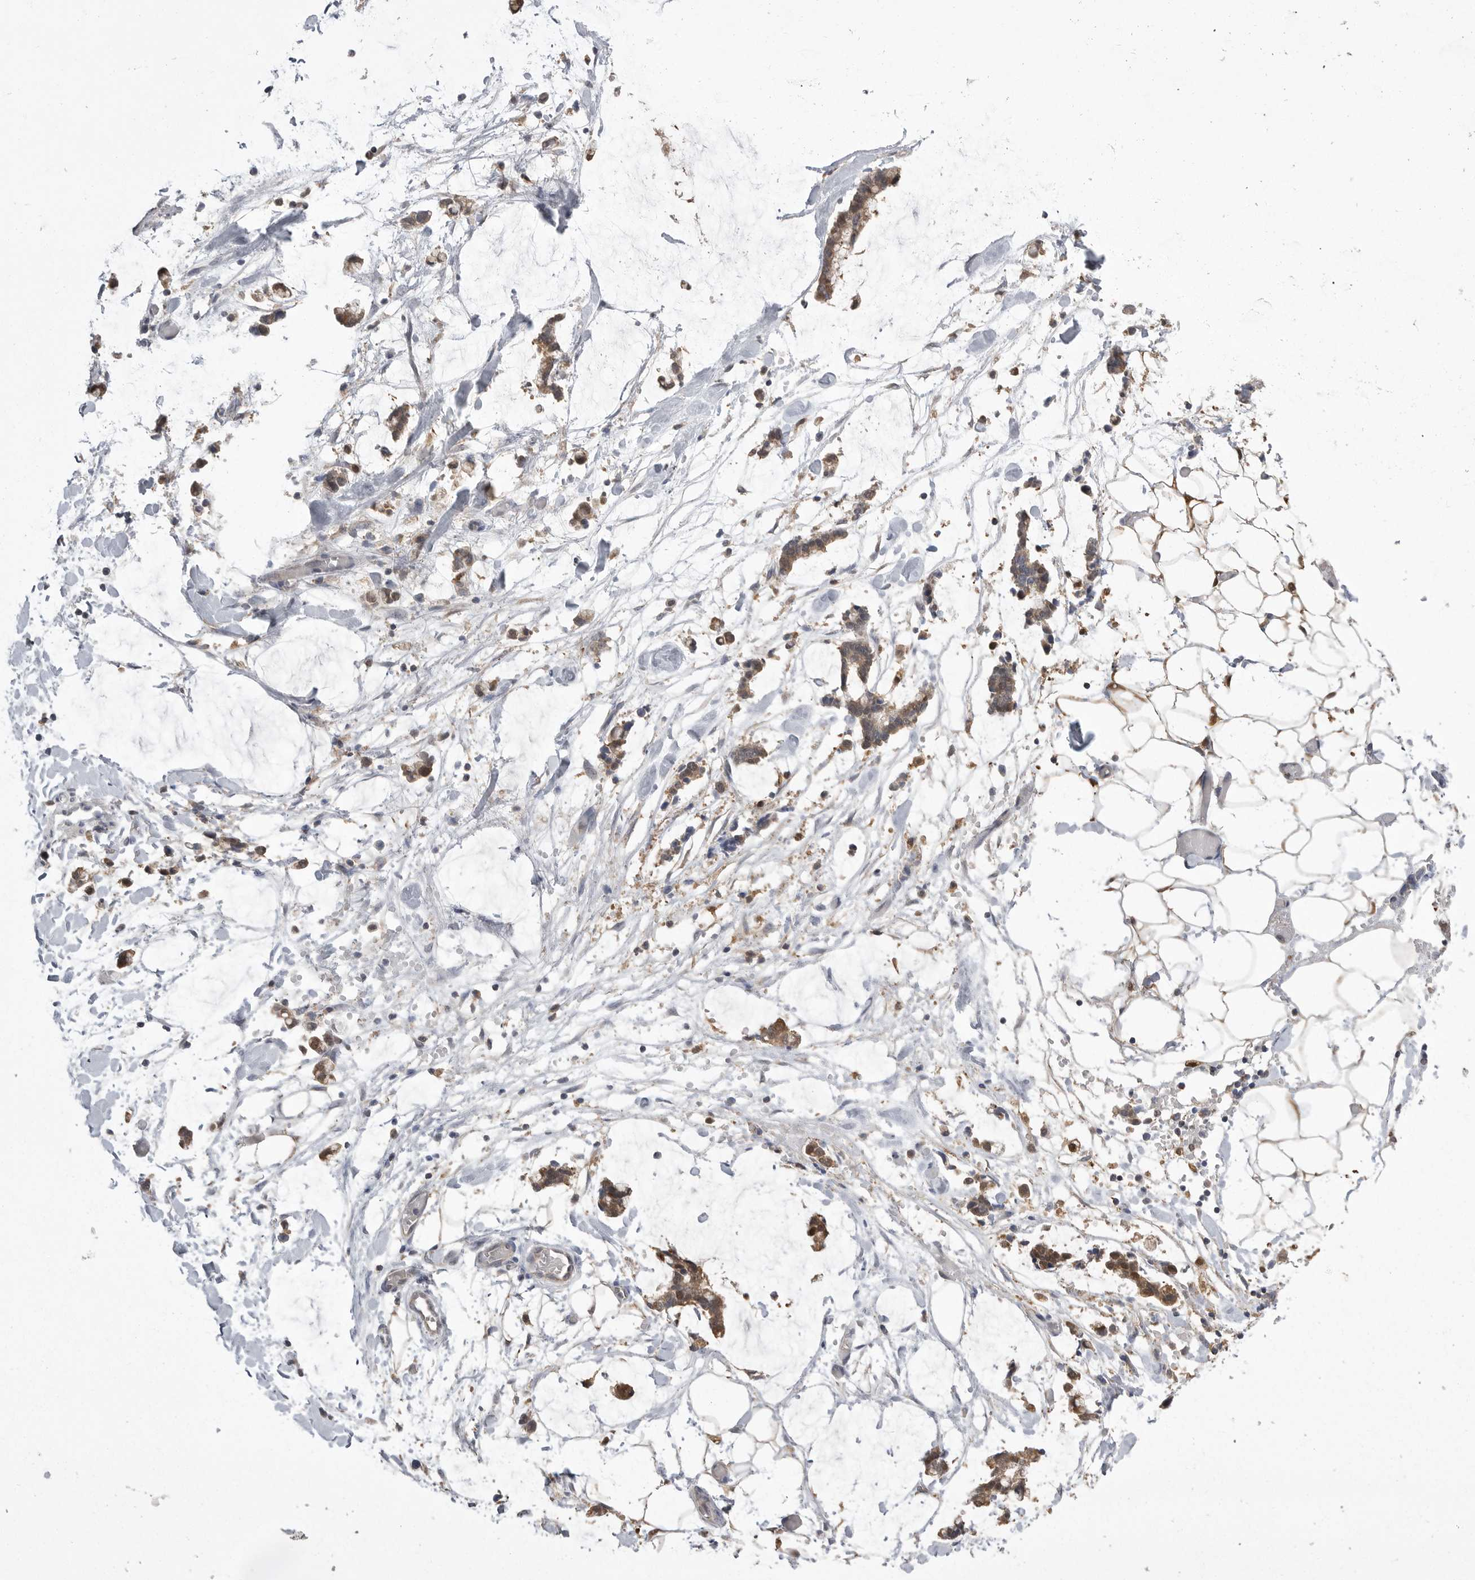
{"staining": {"intensity": "moderate", "quantity": "25%-75%", "location": "cytoplasmic/membranous"}, "tissue": "adipose tissue", "cell_type": "Adipocytes", "image_type": "normal", "snomed": [{"axis": "morphology", "description": "Normal tissue, NOS"}, {"axis": "morphology", "description": "Adenocarcinoma, NOS"}, {"axis": "topography", "description": "Smooth muscle"}, {"axis": "topography", "description": "Colon"}], "caption": "Human adipose tissue stained with a brown dye exhibits moderate cytoplasmic/membranous positive expression in approximately 25%-75% of adipocytes.", "gene": "KYAT3", "patient": {"sex": "male", "age": 14}}